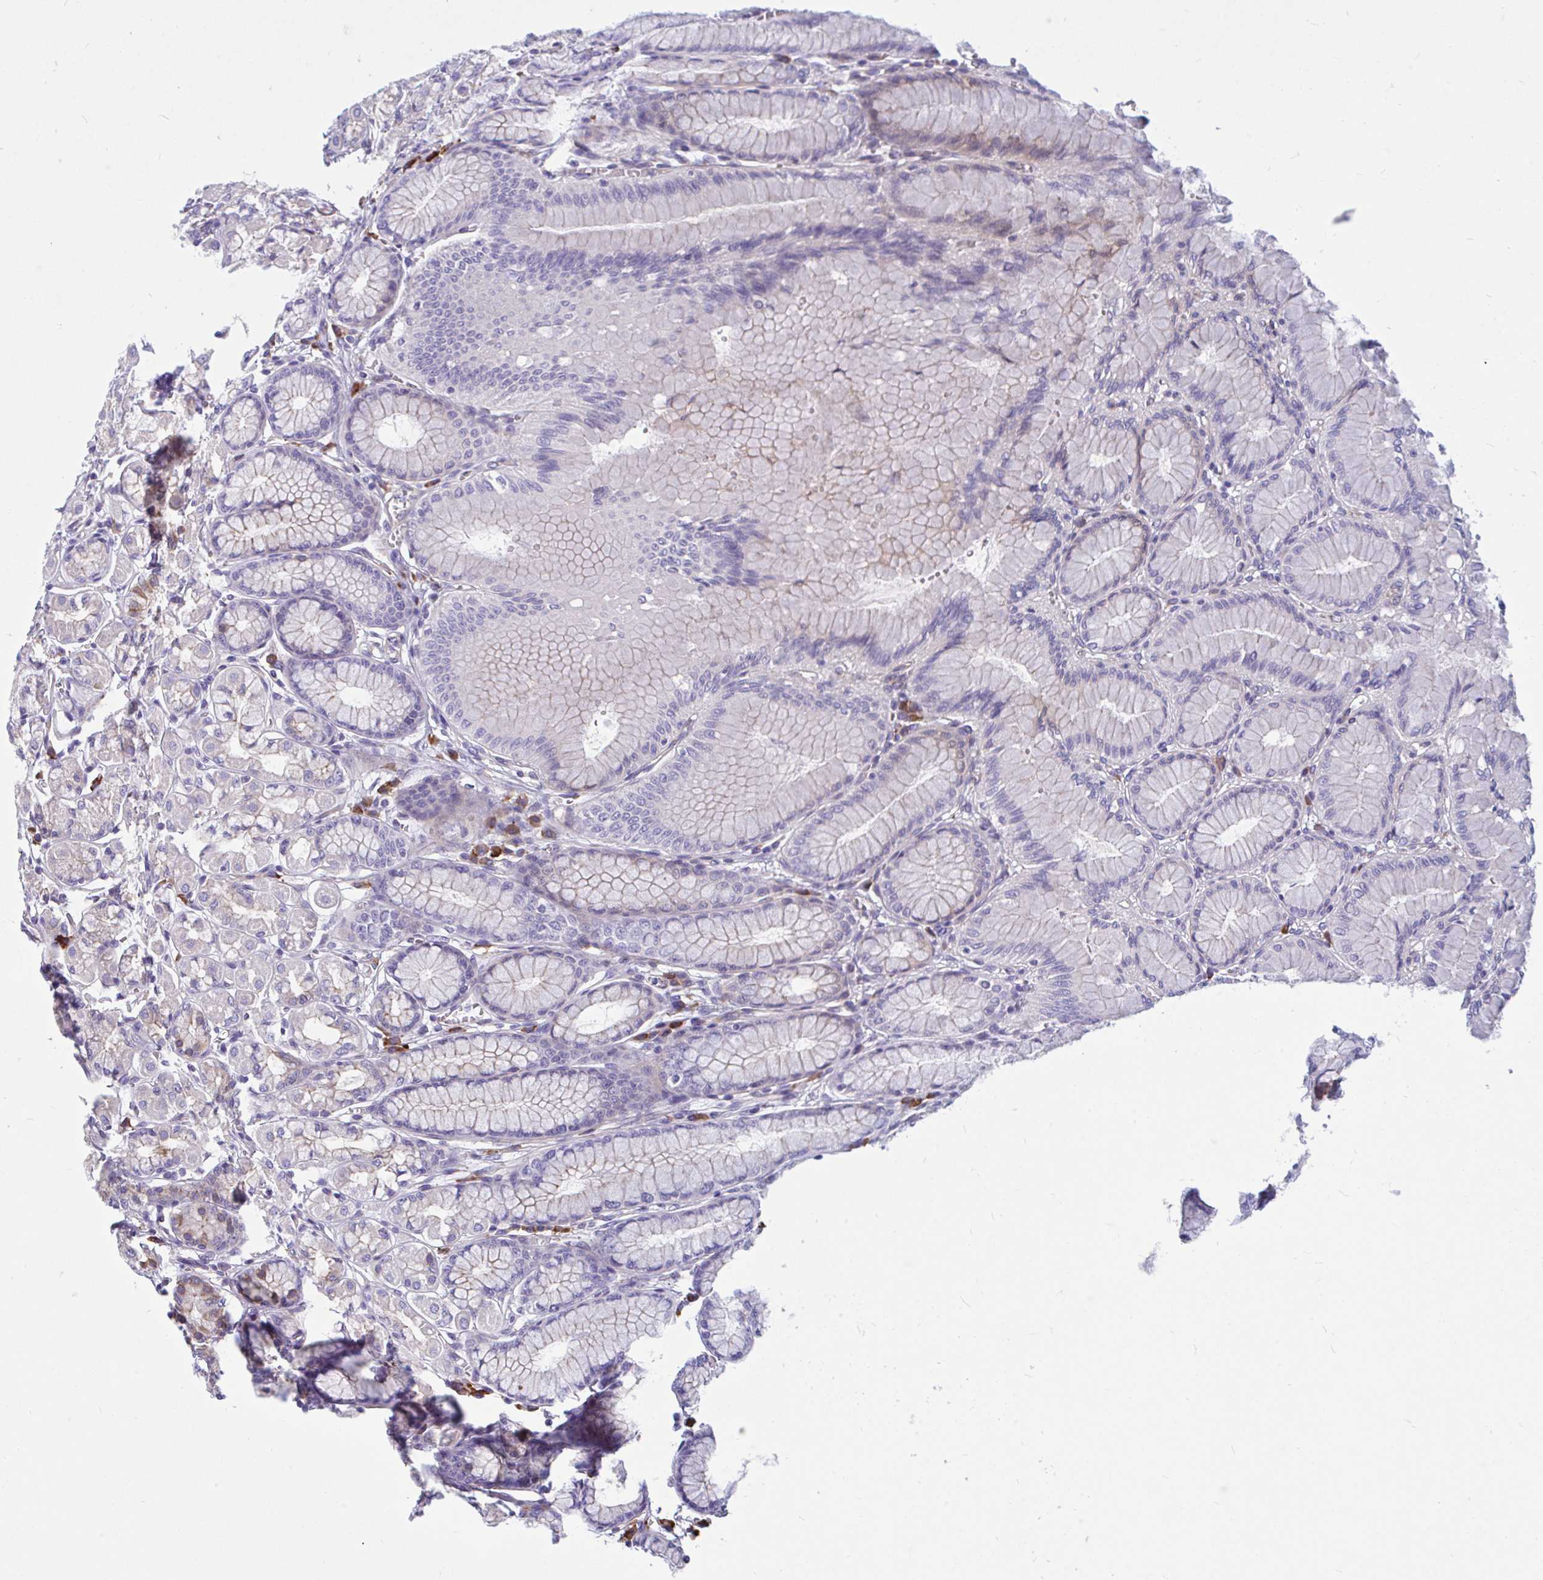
{"staining": {"intensity": "weak", "quantity": "<25%", "location": "cytoplasmic/membranous"}, "tissue": "stomach", "cell_type": "Glandular cells", "image_type": "normal", "snomed": [{"axis": "morphology", "description": "Normal tissue, NOS"}, {"axis": "topography", "description": "Stomach"}, {"axis": "topography", "description": "Stomach, lower"}], "caption": "A micrograph of stomach stained for a protein exhibits no brown staining in glandular cells. The staining is performed using DAB (3,3'-diaminobenzidine) brown chromogen with nuclei counter-stained in using hematoxylin.", "gene": "WBP1", "patient": {"sex": "male", "age": 76}}